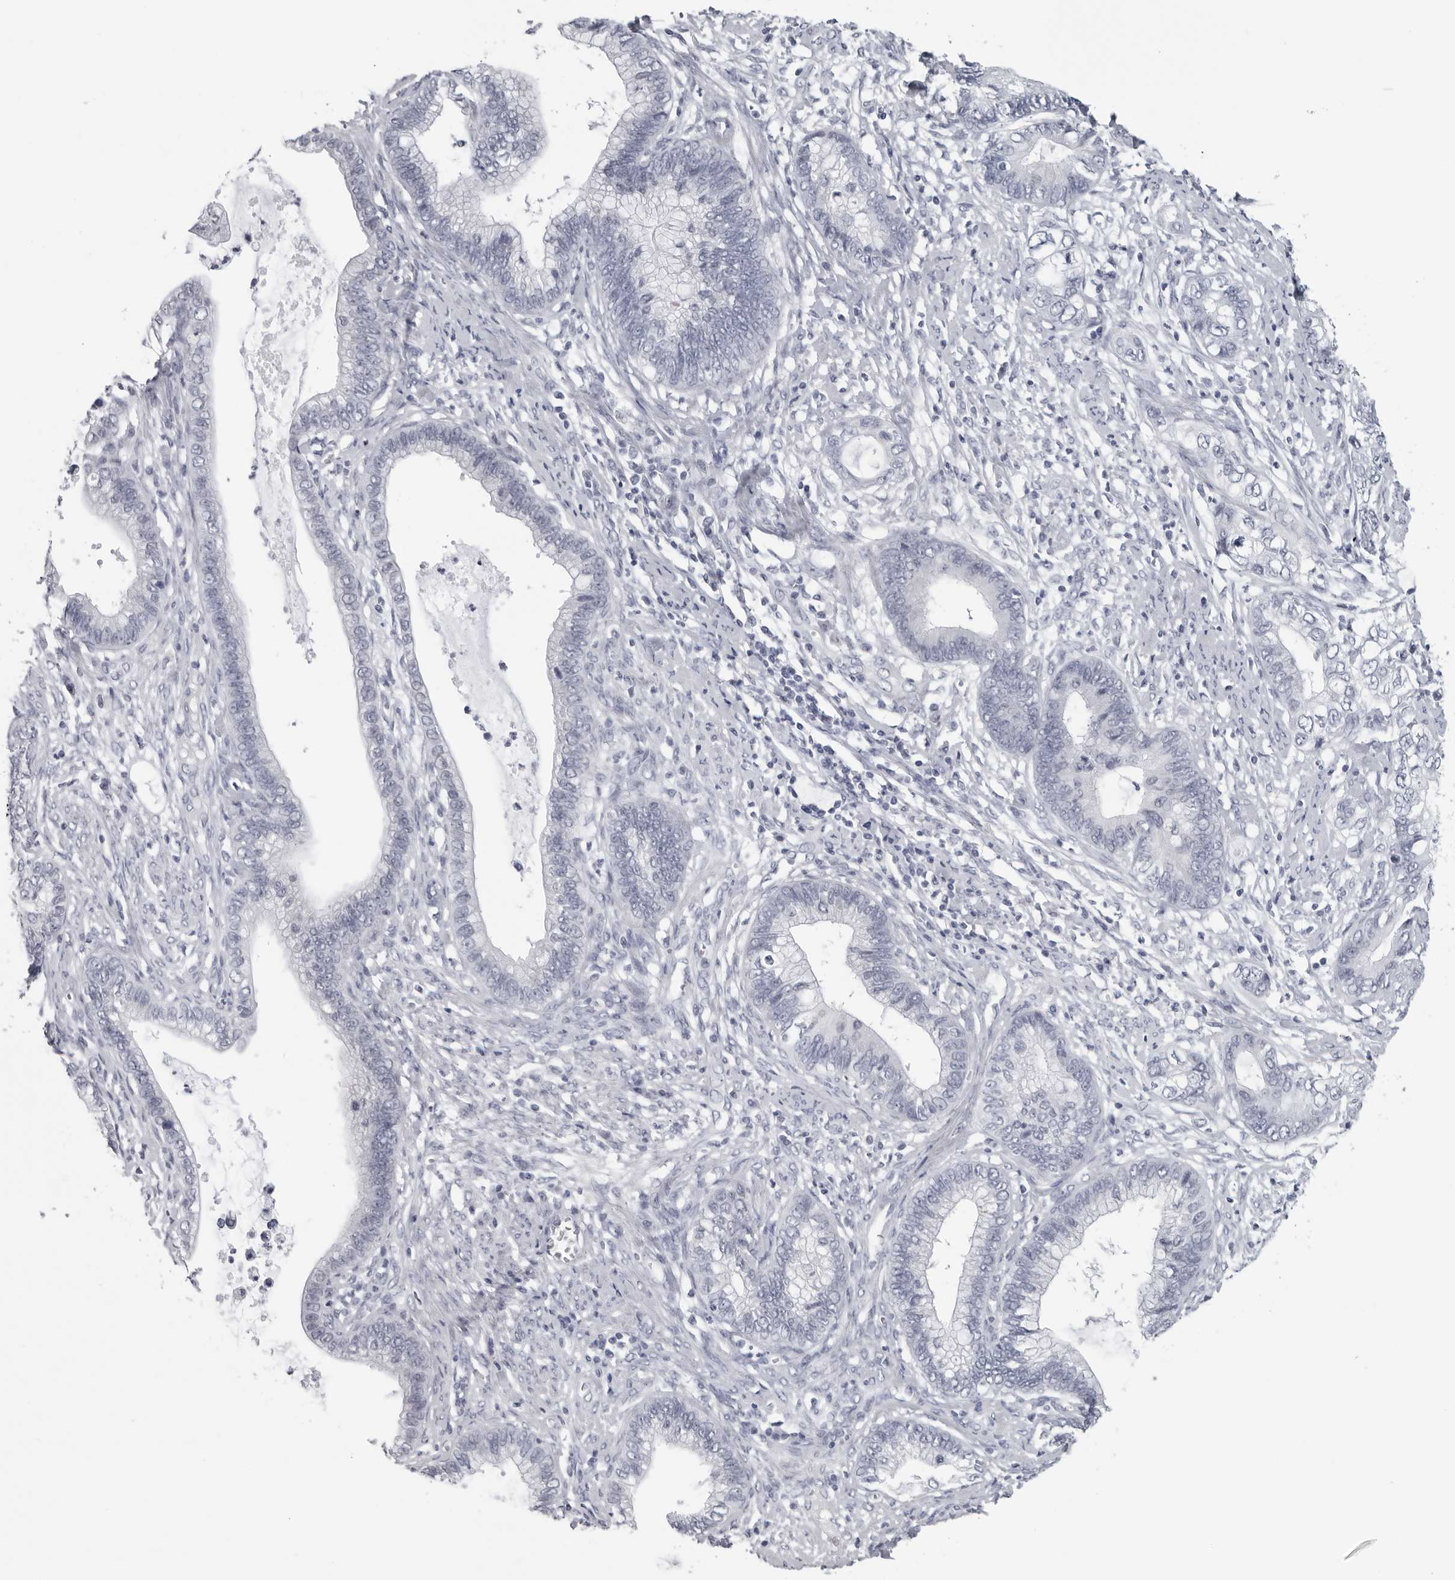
{"staining": {"intensity": "negative", "quantity": "none", "location": "none"}, "tissue": "cervical cancer", "cell_type": "Tumor cells", "image_type": "cancer", "snomed": [{"axis": "morphology", "description": "Adenocarcinoma, NOS"}, {"axis": "topography", "description": "Cervix"}], "caption": "Tumor cells are negative for brown protein staining in cervical adenocarcinoma. (DAB (3,3'-diaminobenzidine) IHC visualized using brightfield microscopy, high magnification).", "gene": "OPLAH", "patient": {"sex": "female", "age": 44}}